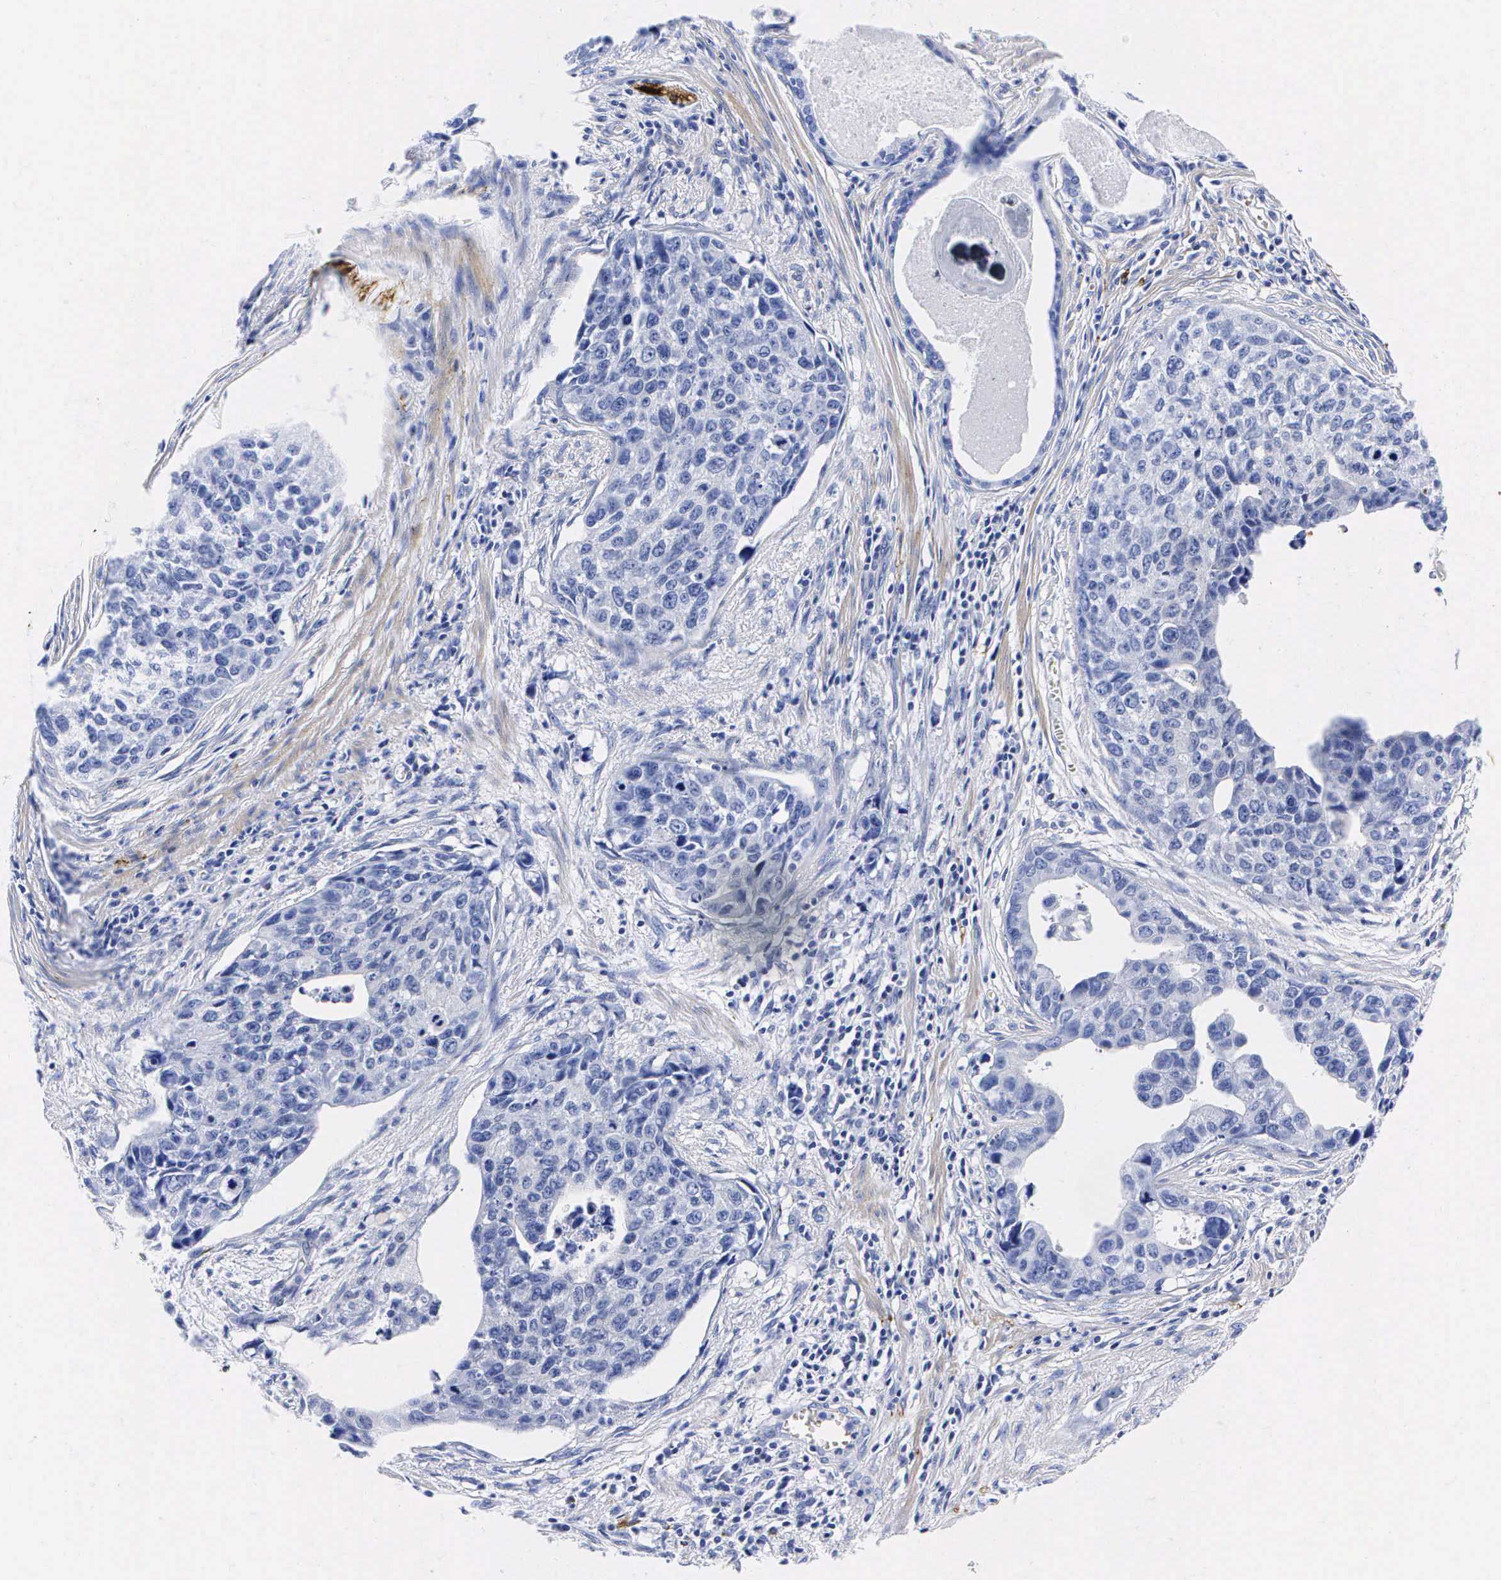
{"staining": {"intensity": "negative", "quantity": "none", "location": "none"}, "tissue": "urothelial cancer", "cell_type": "Tumor cells", "image_type": "cancer", "snomed": [{"axis": "morphology", "description": "Urothelial carcinoma, High grade"}, {"axis": "topography", "description": "Urinary bladder"}], "caption": "Tumor cells show no significant protein staining in urothelial carcinoma (high-grade).", "gene": "ENO2", "patient": {"sex": "male", "age": 81}}